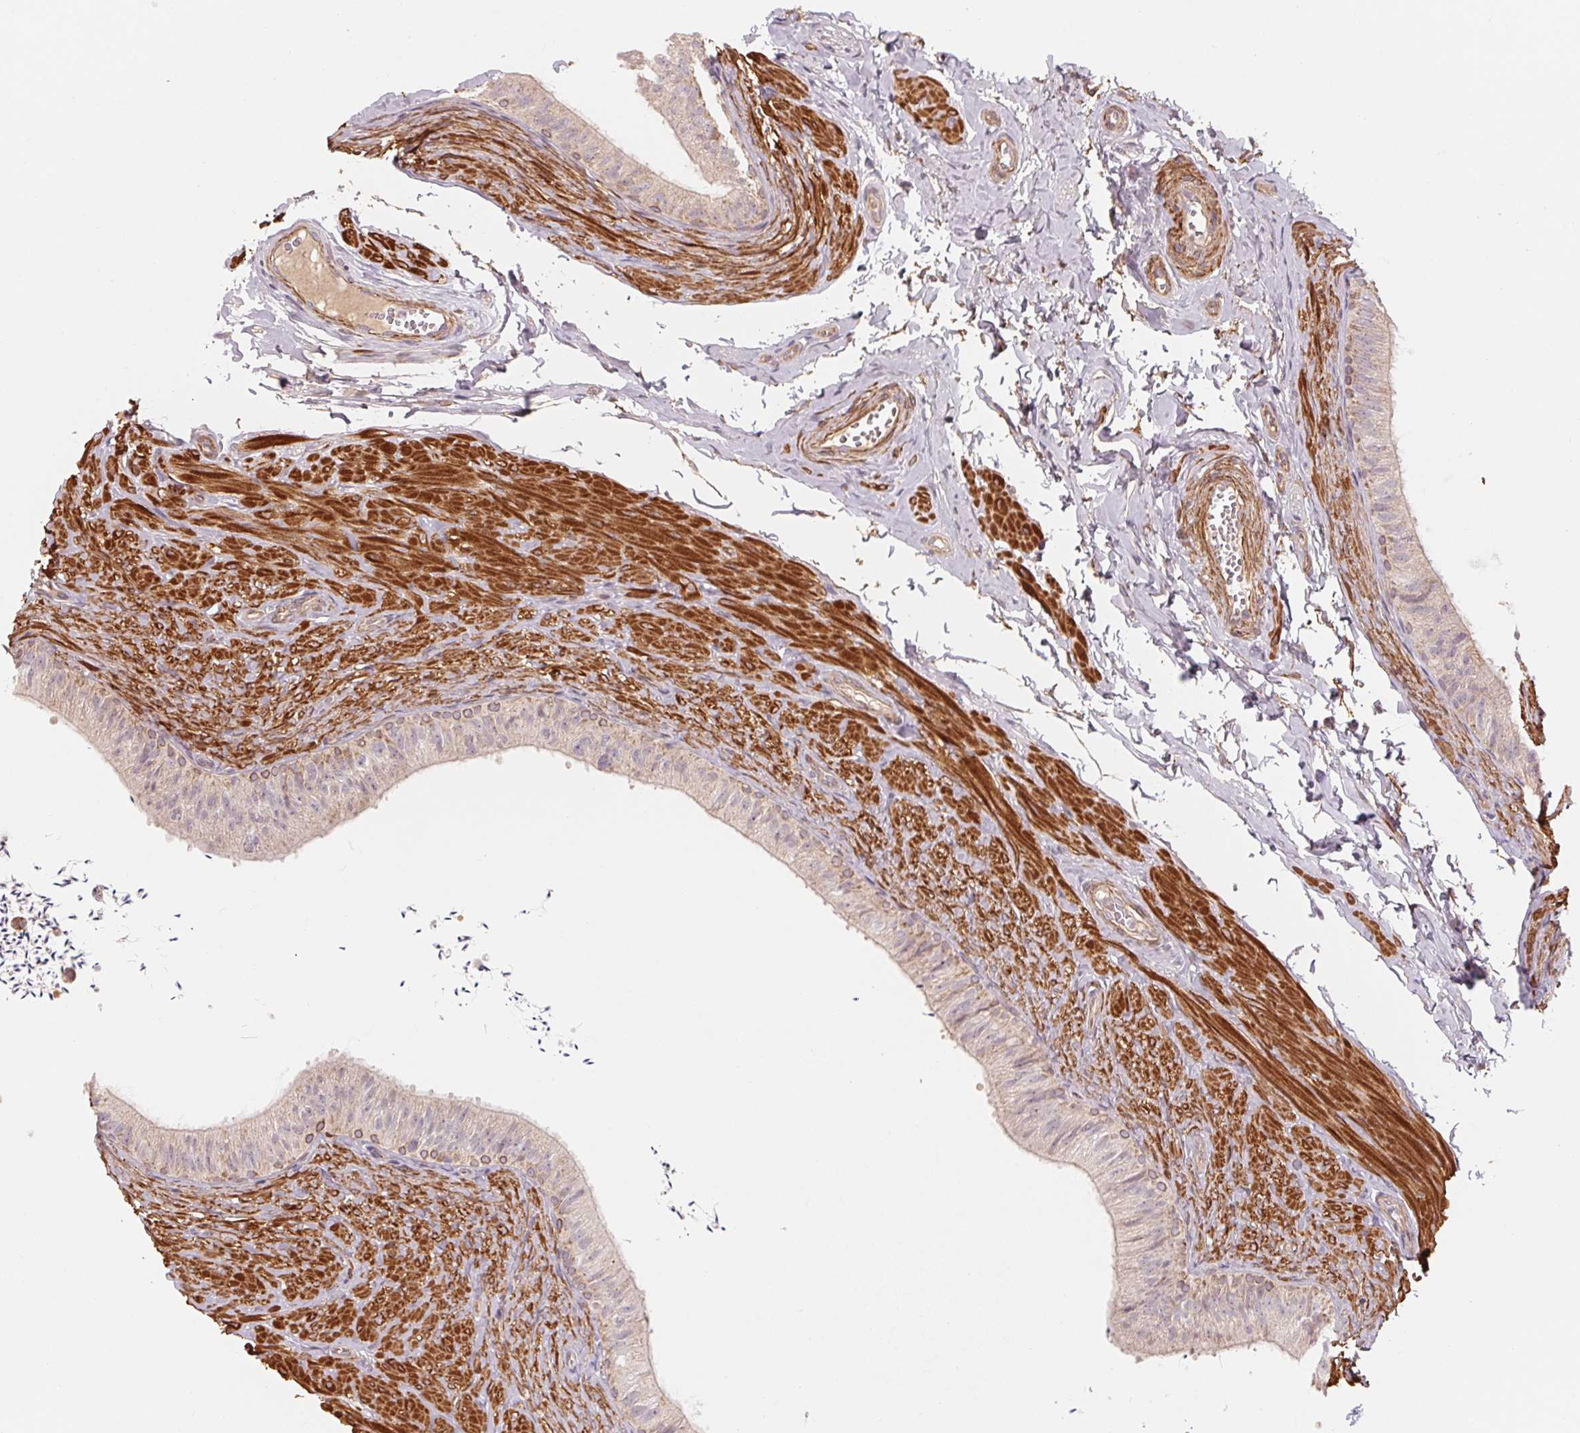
{"staining": {"intensity": "negative", "quantity": "none", "location": "none"}, "tissue": "epididymis", "cell_type": "Glandular cells", "image_type": "normal", "snomed": [{"axis": "morphology", "description": "Normal tissue, NOS"}, {"axis": "topography", "description": "Epididymis, spermatic cord, NOS"}, {"axis": "topography", "description": "Epididymis"}, {"axis": "topography", "description": "Peripheral nerve tissue"}], "caption": "Histopathology image shows no protein staining in glandular cells of benign epididymis.", "gene": "CCDC112", "patient": {"sex": "male", "age": 29}}